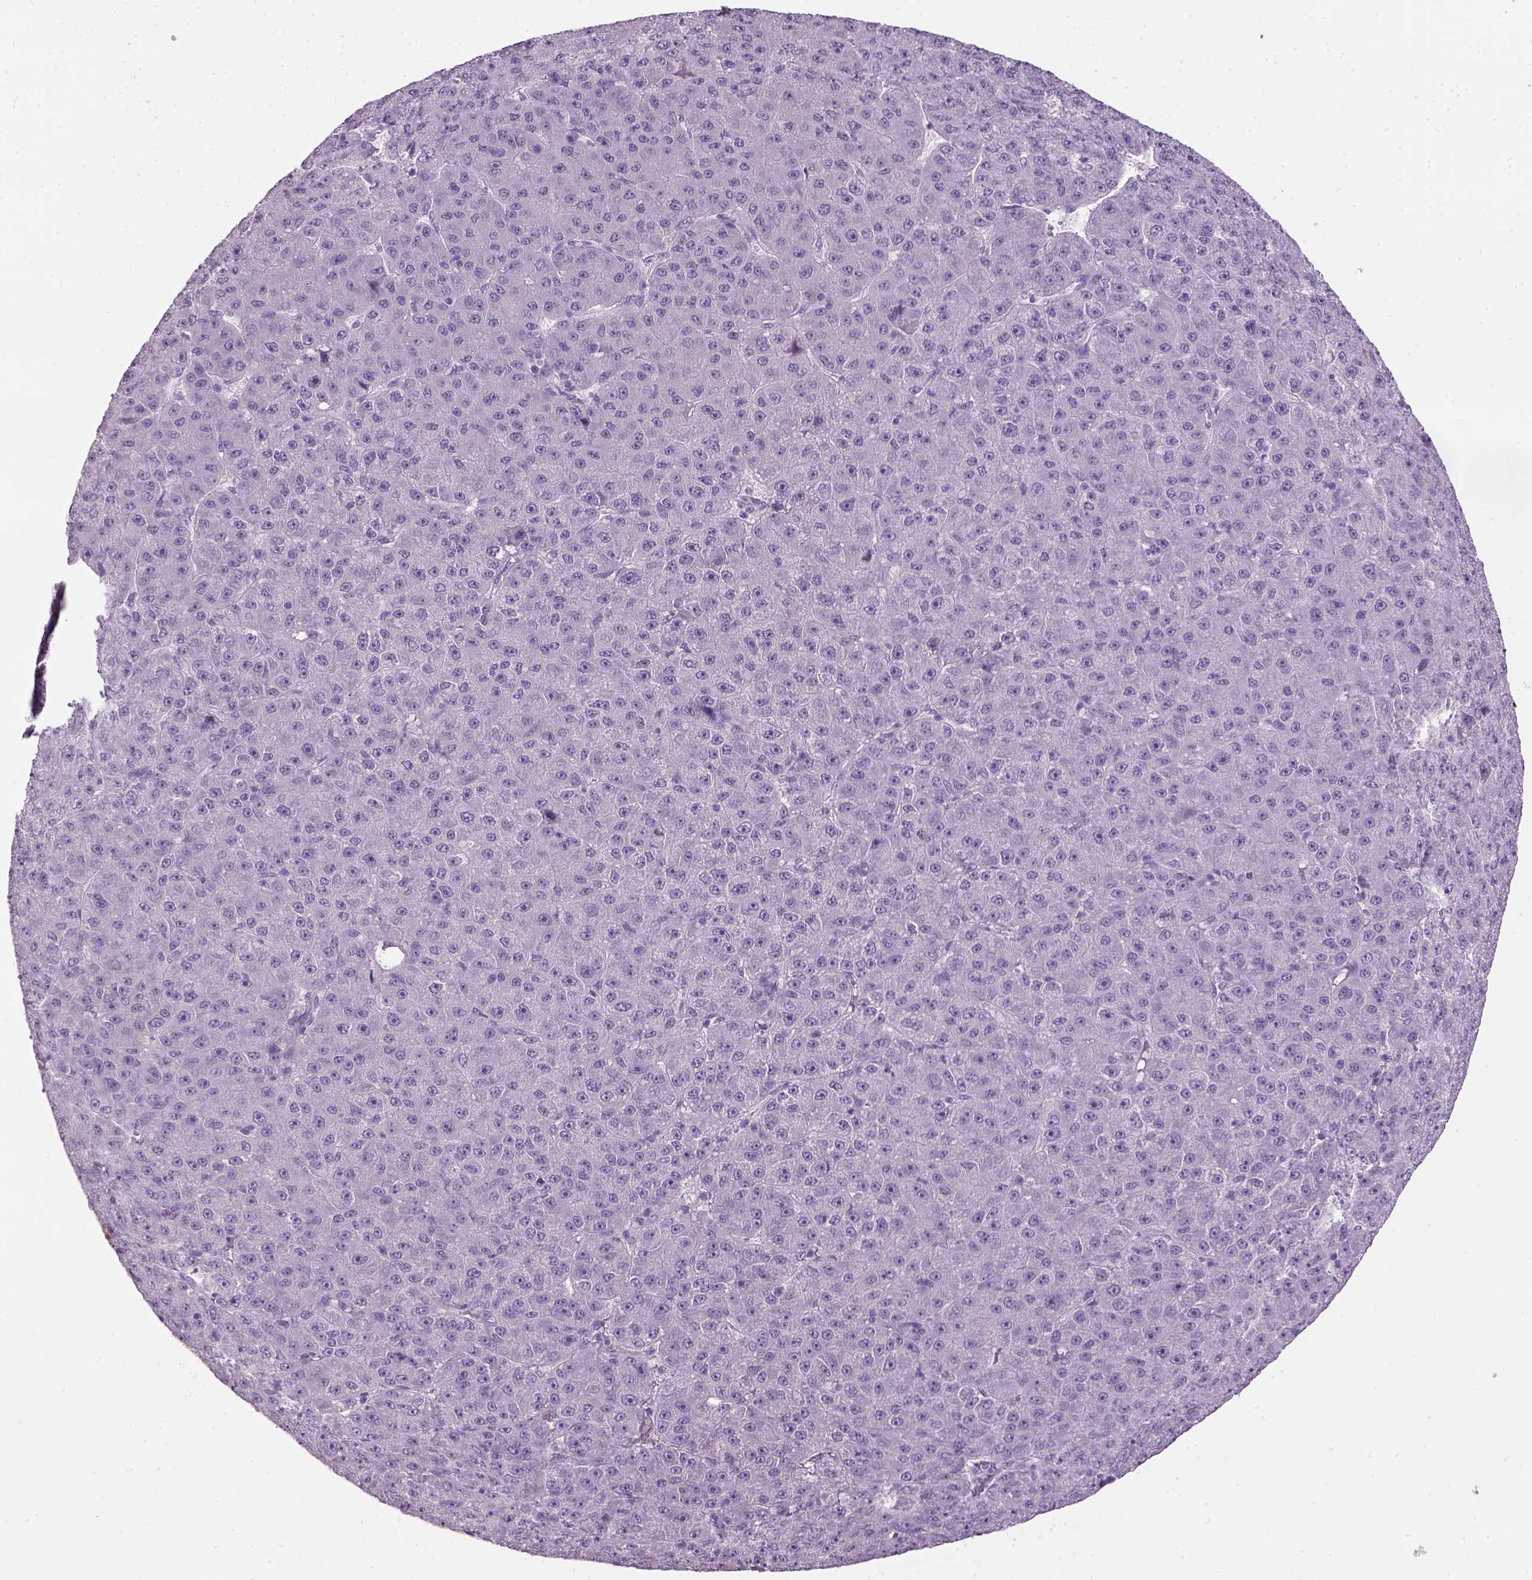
{"staining": {"intensity": "negative", "quantity": "none", "location": "none"}, "tissue": "liver cancer", "cell_type": "Tumor cells", "image_type": "cancer", "snomed": [{"axis": "morphology", "description": "Carcinoma, Hepatocellular, NOS"}, {"axis": "topography", "description": "Liver"}], "caption": "Protein analysis of liver hepatocellular carcinoma demonstrates no significant expression in tumor cells.", "gene": "GABRB2", "patient": {"sex": "male", "age": 67}}